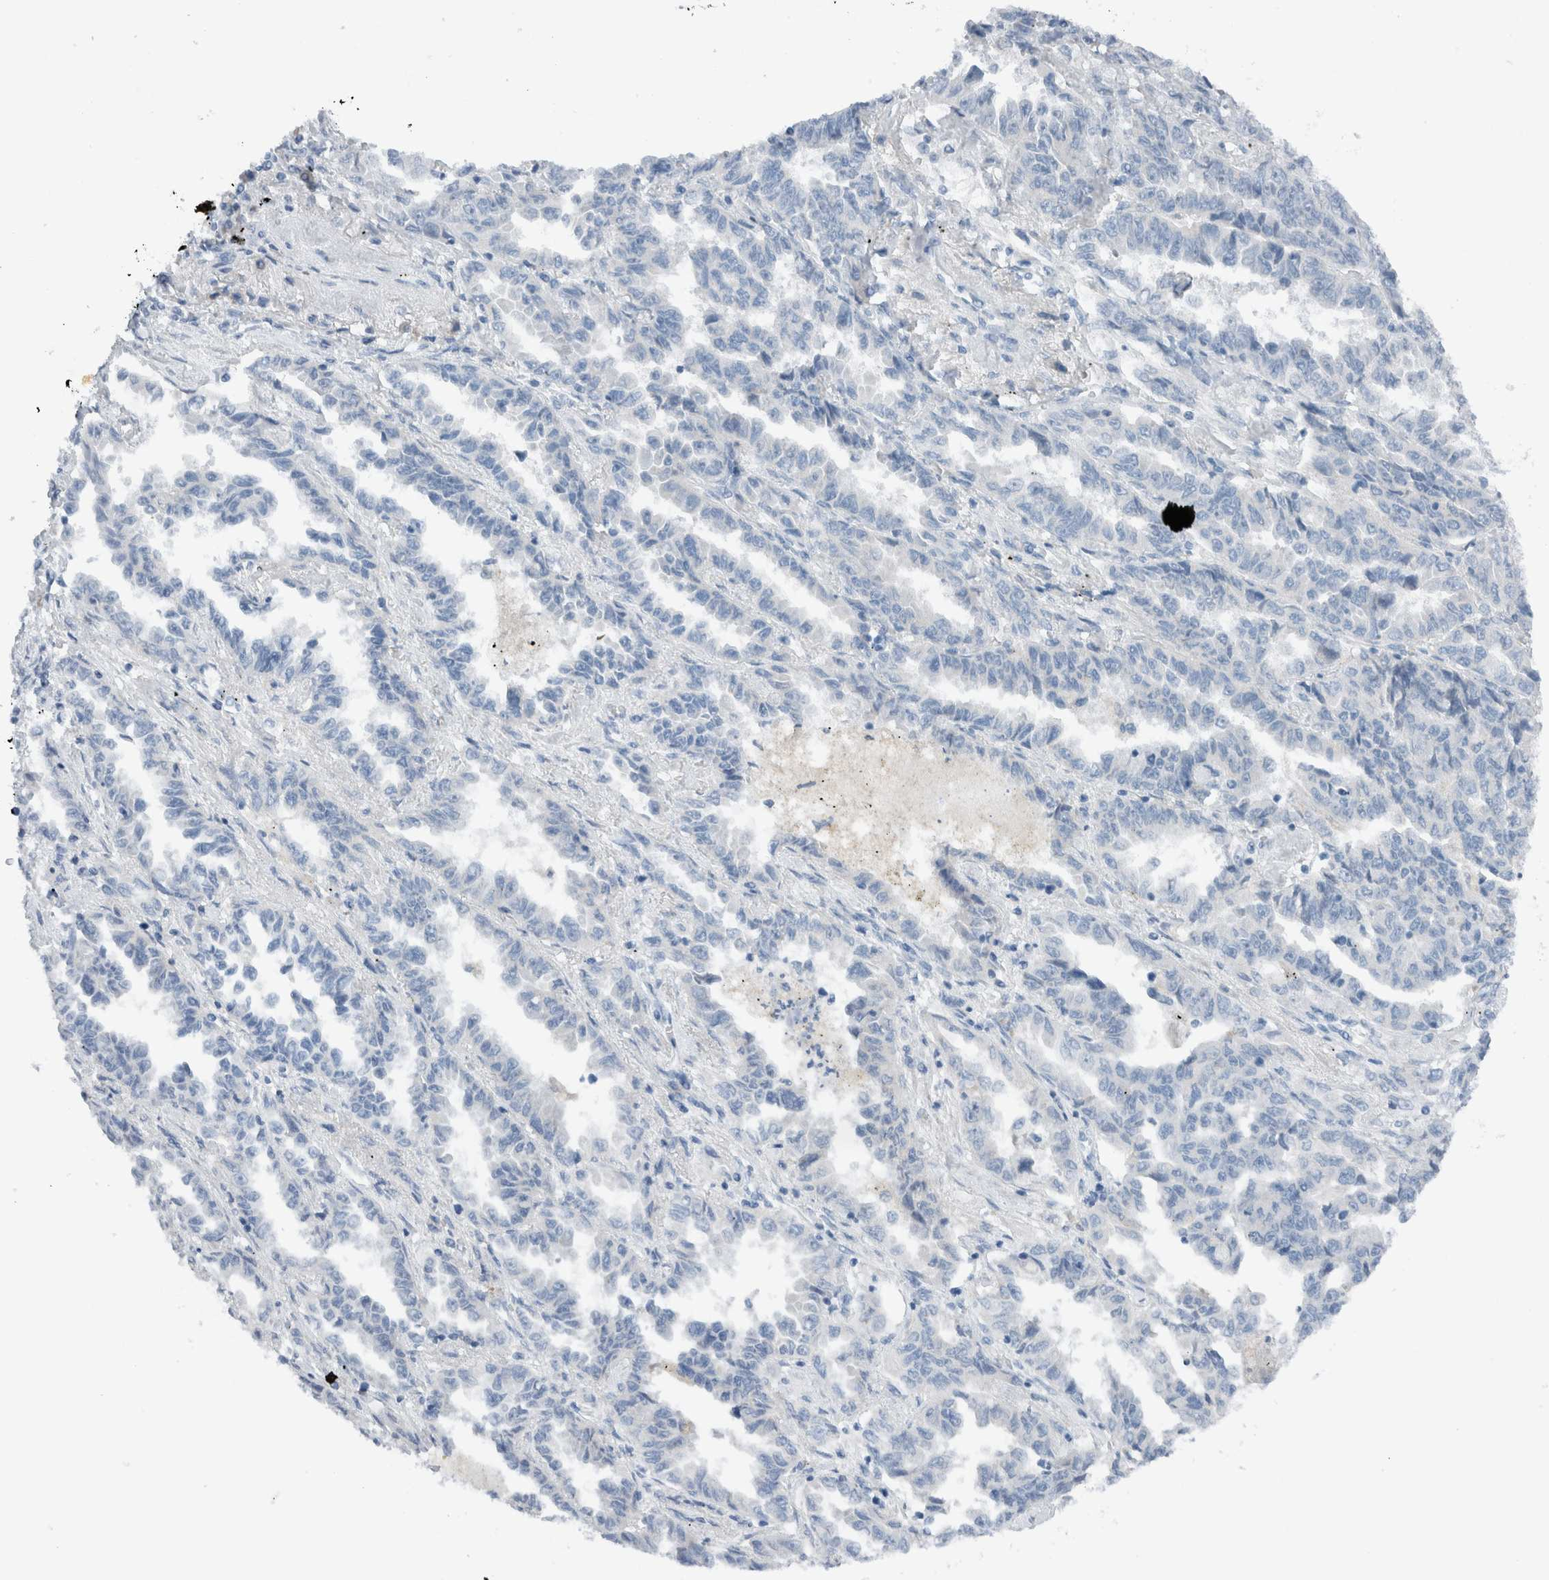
{"staining": {"intensity": "negative", "quantity": "none", "location": "none"}, "tissue": "lung cancer", "cell_type": "Tumor cells", "image_type": "cancer", "snomed": [{"axis": "morphology", "description": "Adenocarcinoma, NOS"}, {"axis": "topography", "description": "Lung"}], "caption": "This is an IHC micrograph of human lung adenocarcinoma. There is no staining in tumor cells.", "gene": "DUOX1", "patient": {"sex": "female", "age": 51}}